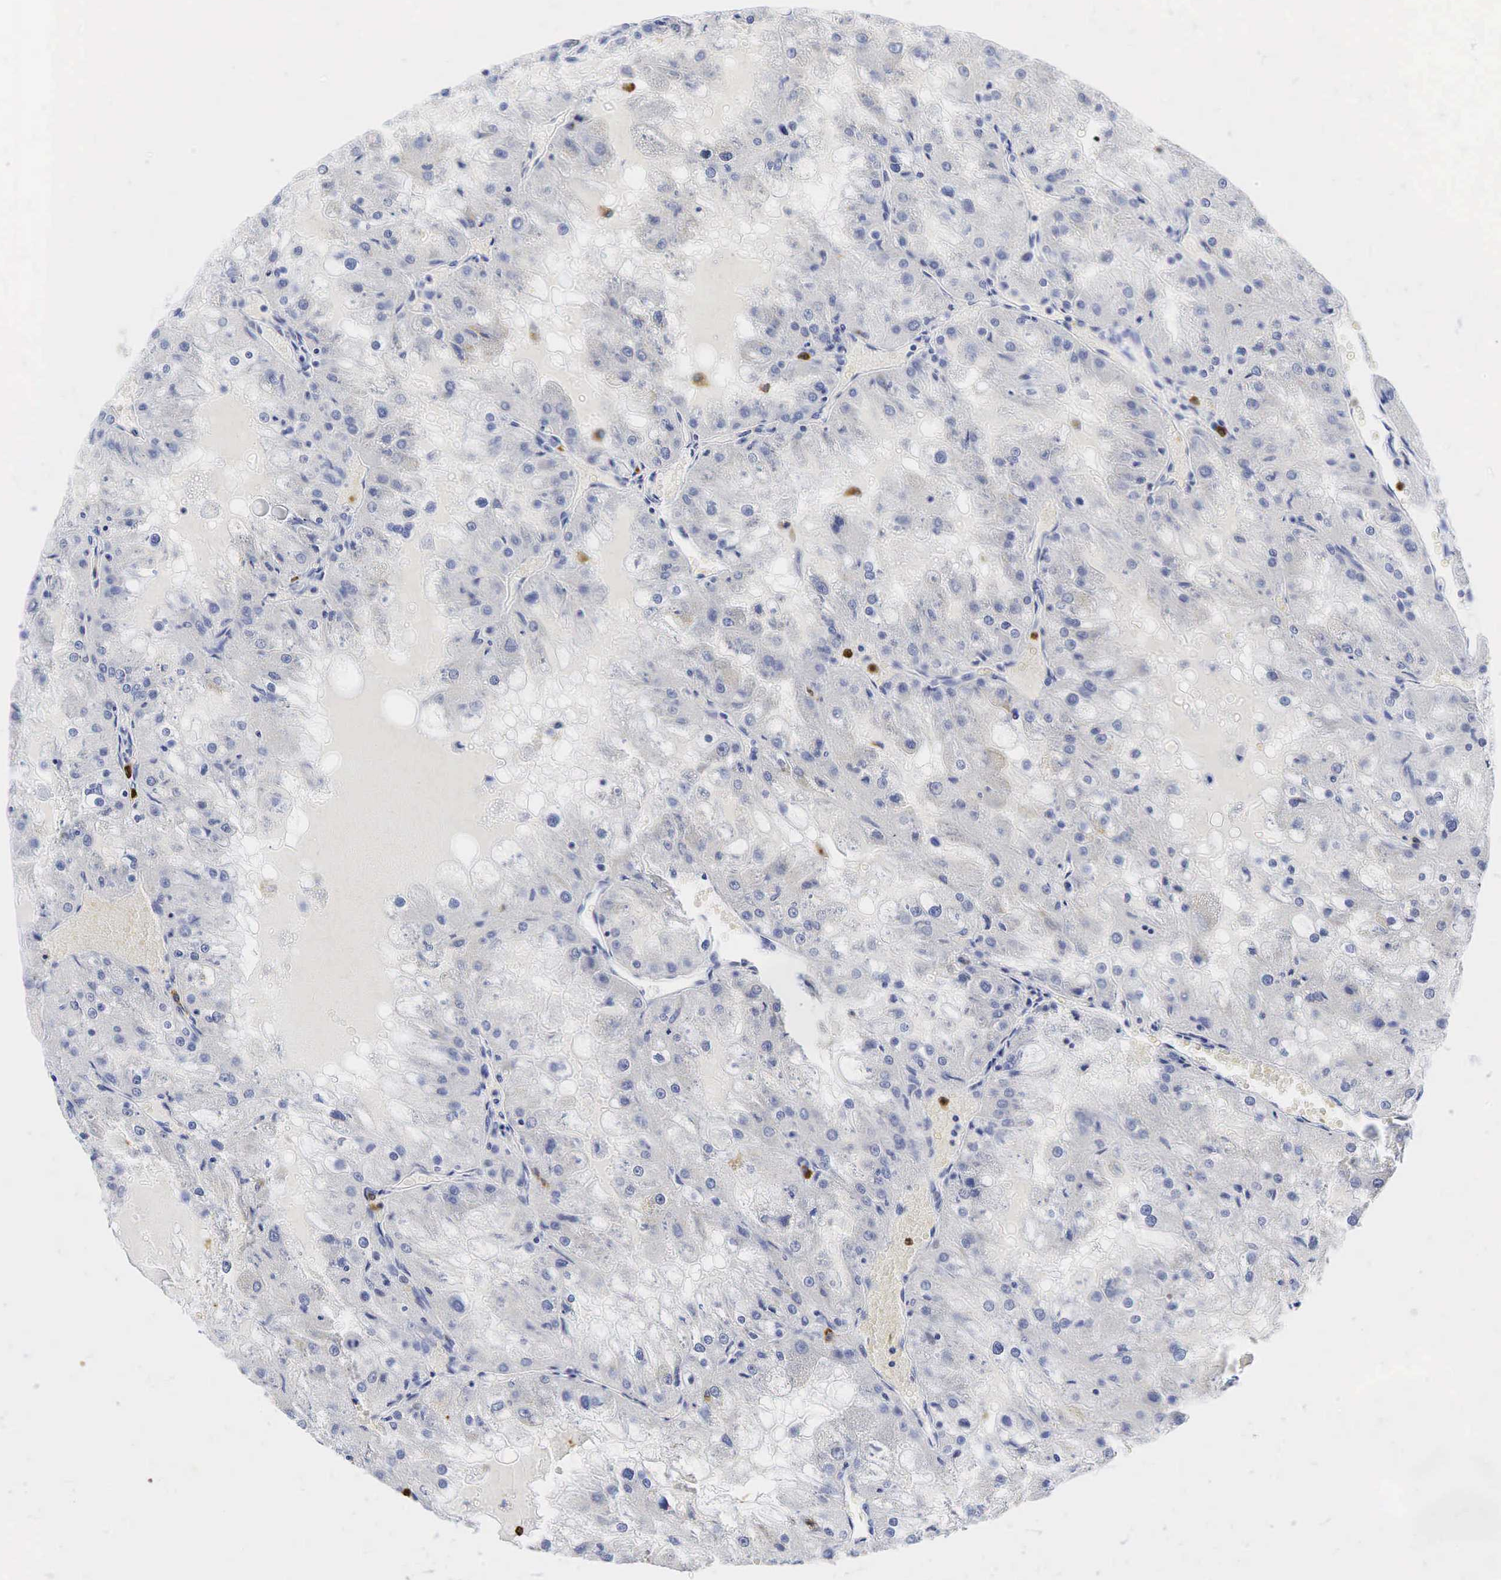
{"staining": {"intensity": "negative", "quantity": "none", "location": "none"}, "tissue": "renal cancer", "cell_type": "Tumor cells", "image_type": "cancer", "snomed": [{"axis": "morphology", "description": "Adenocarcinoma, NOS"}, {"axis": "topography", "description": "Kidney"}], "caption": "A photomicrograph of human adenocarcinoma (renal) is negative for staining in tumor cells.", "gene": "LYZ", "patient": {"sex": "female", "age": 74}}